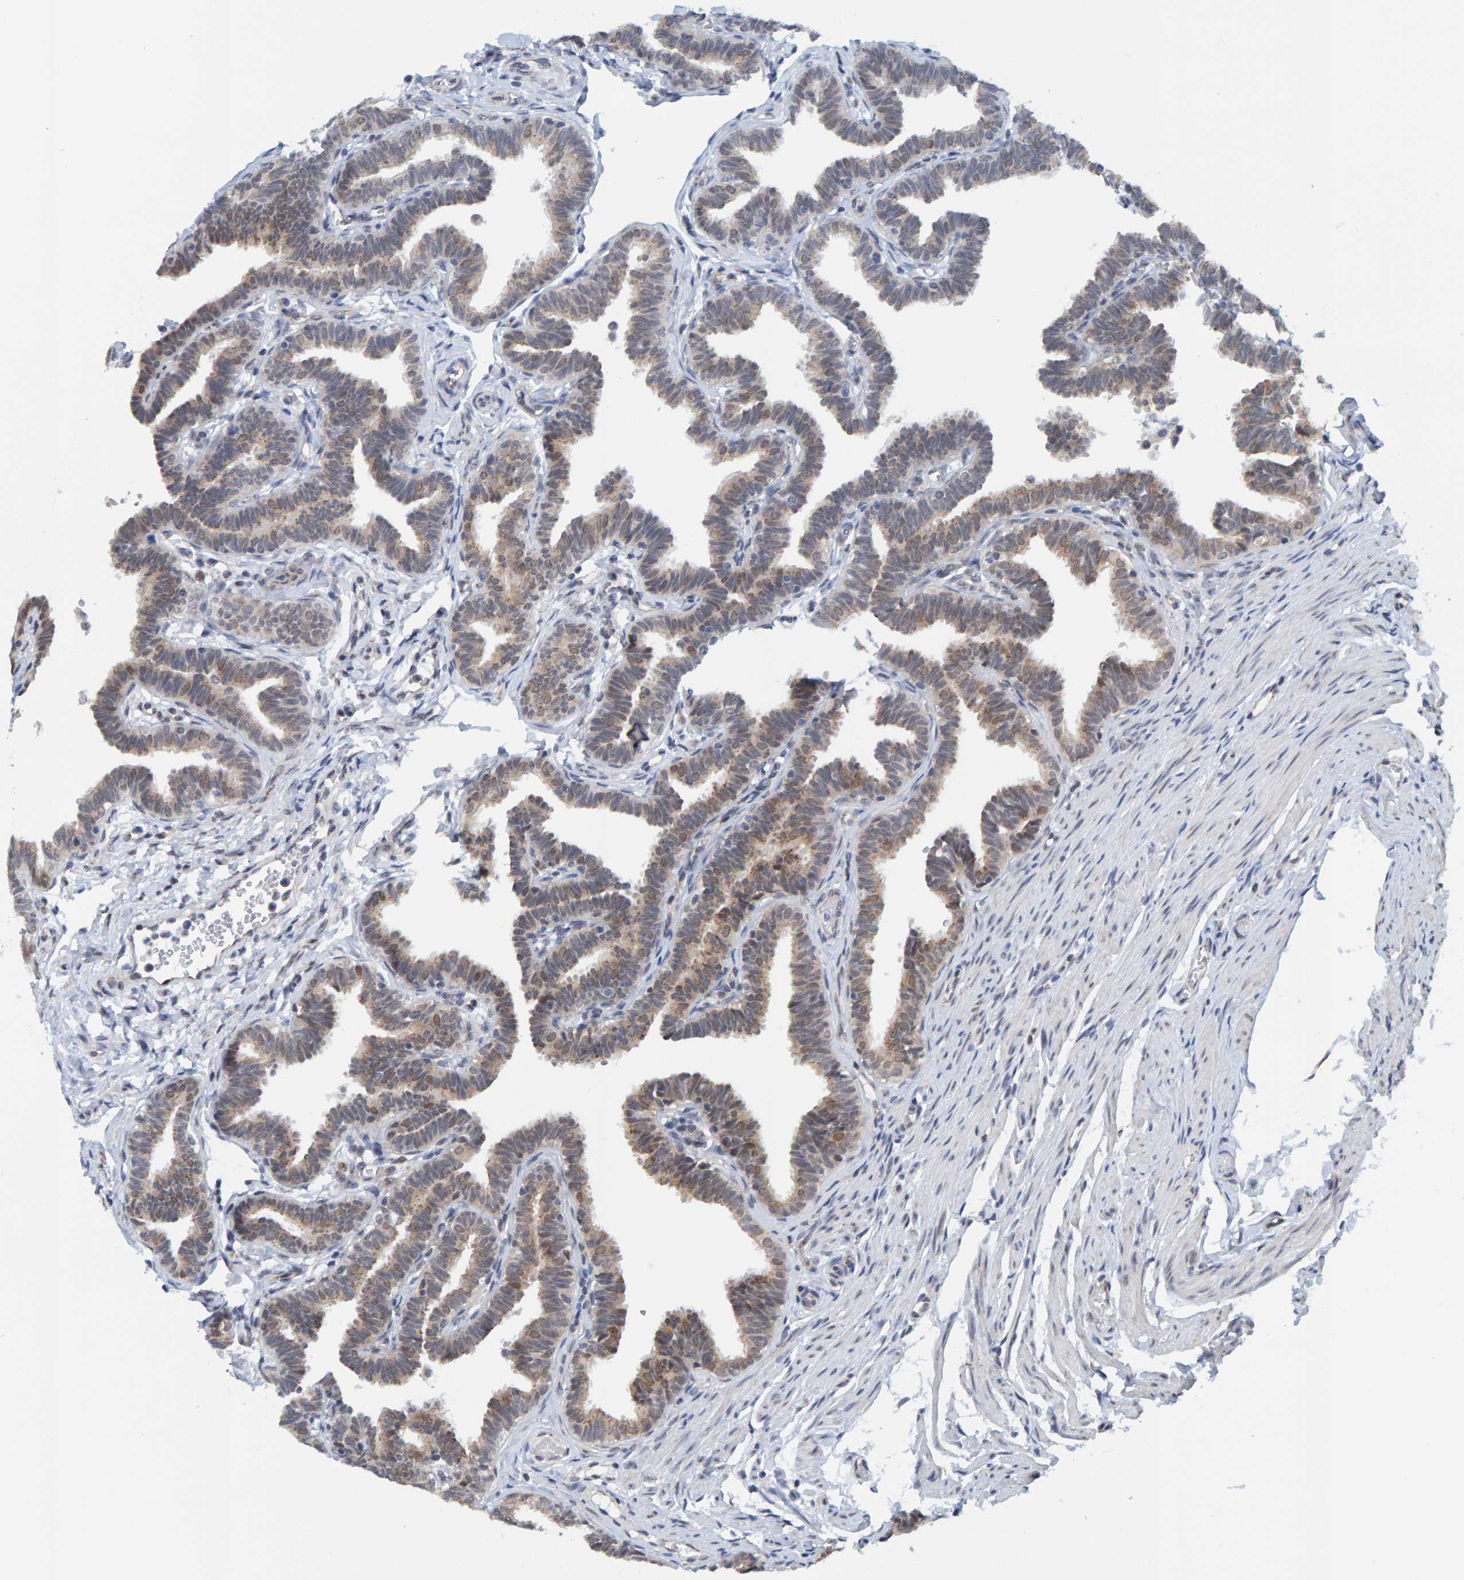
{"staining": {"intensity": "weak", "quantity": ">75%", "location": "cytoplasmic/membranous"}, "tissue": "fallopian tube", "cell_type": "Glandular cells", "image_type": "normal", "snomed": [{"axis": "morphology", "description": "Normal tissue, NOS"}, {"axis": "topography", "description": "Fallopian tube"}, {"axis": "topography", "description": "Ovary"}], "caption": "Human fallopian tube stained with a brown dye shows weak cytoplasmic/membranous positive staining in approximately >75% of glandular cells.", "gene": "SCRN2", "patient": {"sex": "female", "age": 23}}